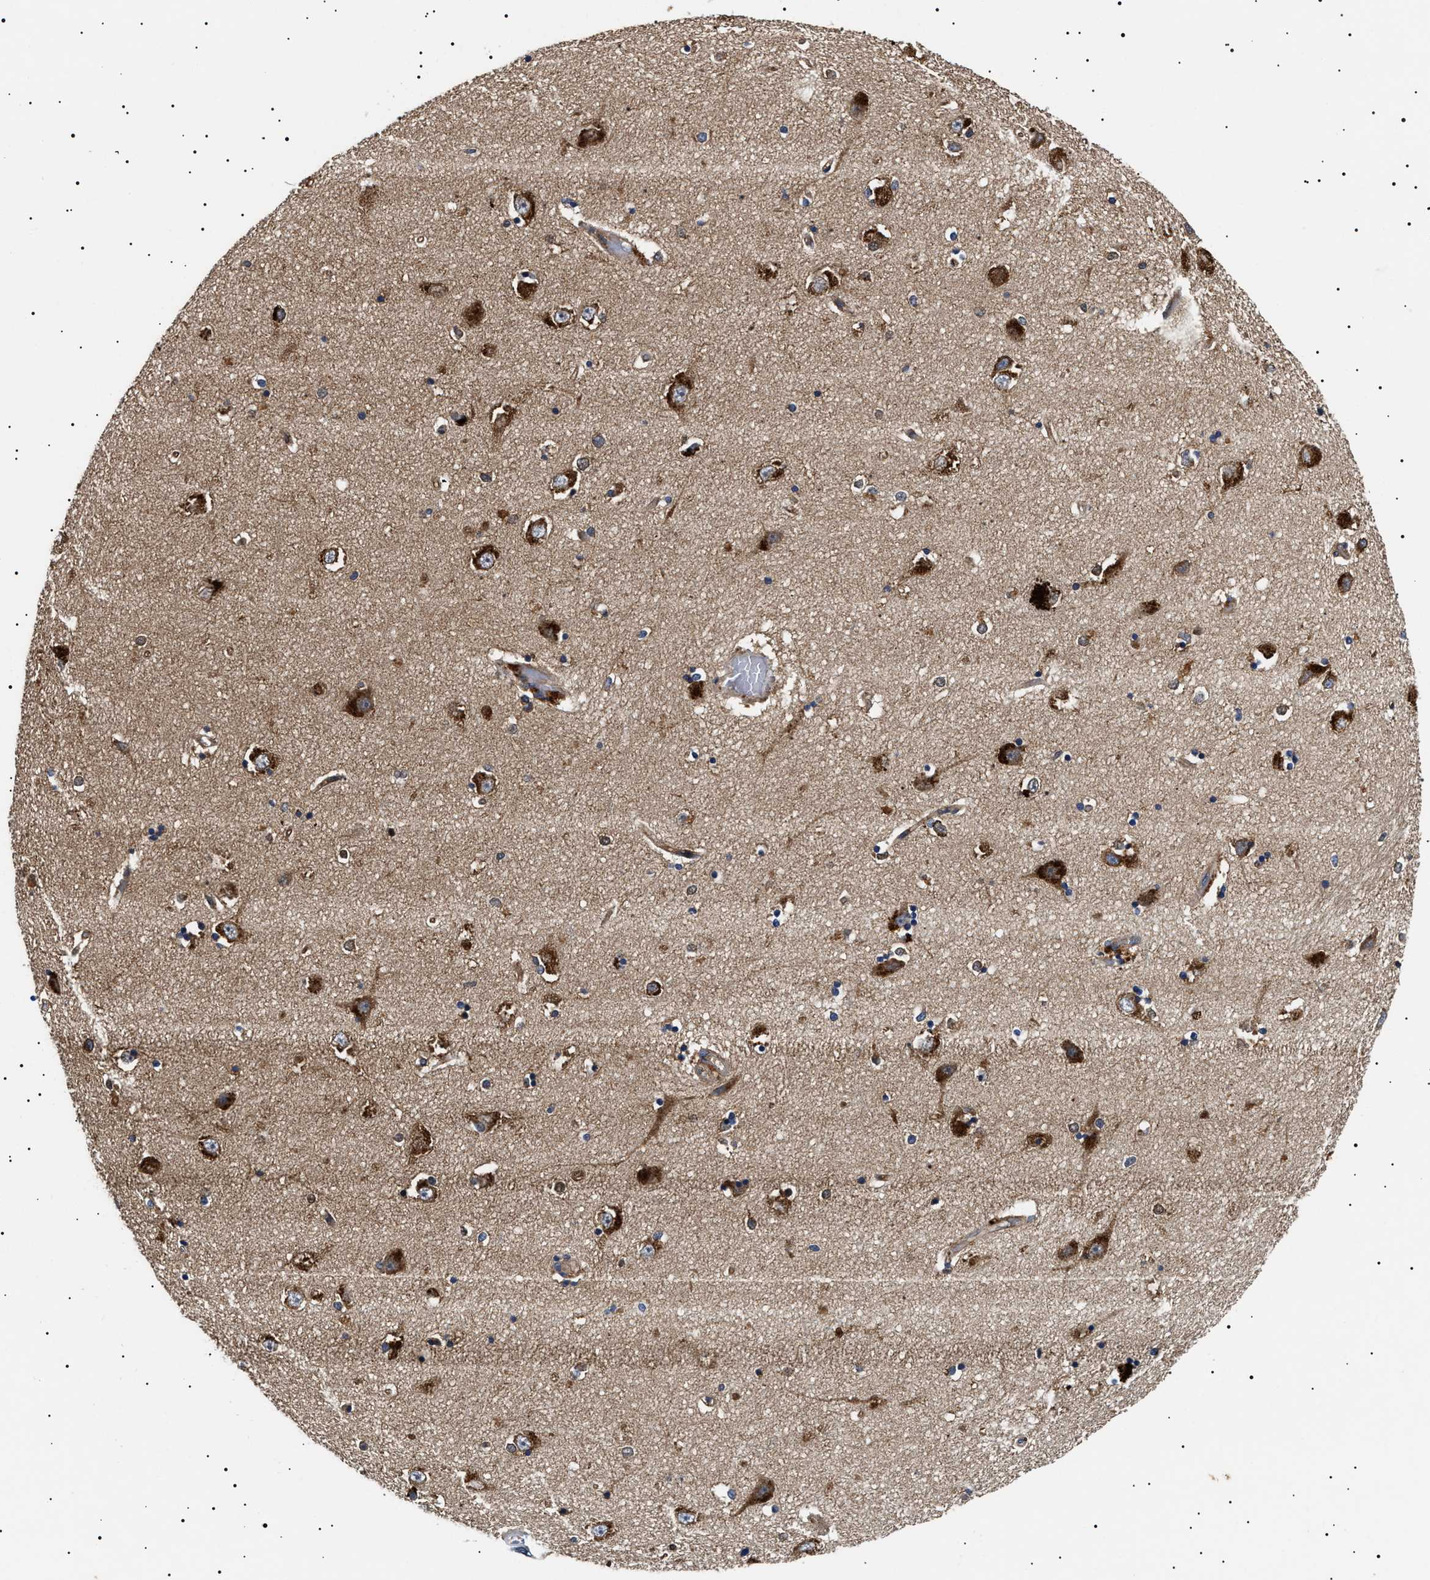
{"staining": {"intensity": "strong", "quantity": "<25%", "location": "cytoplasmic/membranous"}, "tissue": "hippocampus", "cell_type": "Glial cells", "image_type": "normal", "snomed": [{"axis": "morphology", "description": "Normal tissue, NOS"}, {"axis": "topography", "description": "Hippocampus"}], "caption": "Immunohistochemical staining of benign hippocampus reveals <25% levels of strong cytoplasmic/membranous protein positivity in about <25% of glial cells.", "gene": "TPP2", "patient": {"sex": "male", "age": 45}}